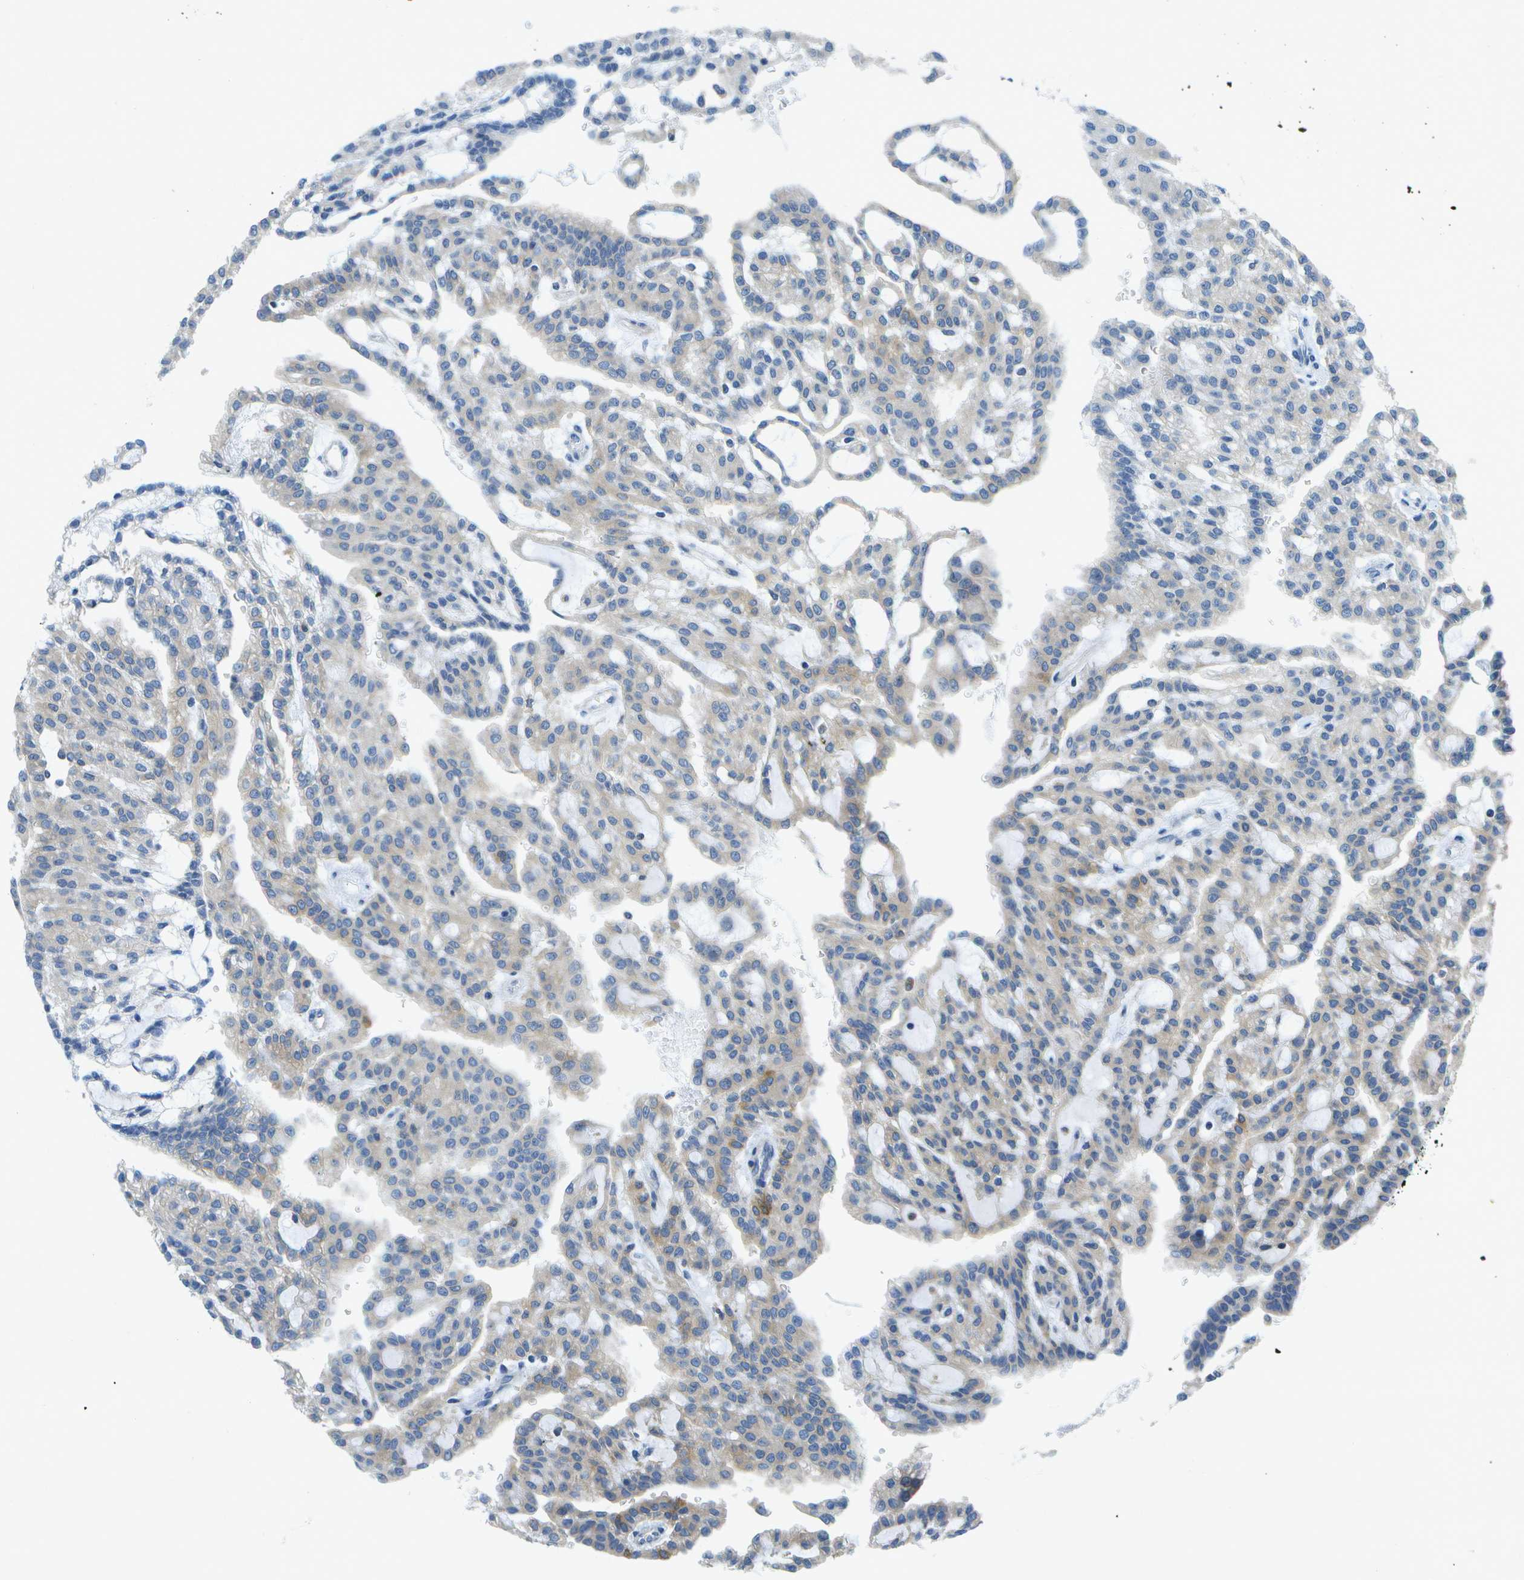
{"staining": {"intensity": "weak", "quantity": "<25%", "location": "cytoplasmic/membranous"}, "tissue": "renal cancer", "cell_type": "Tumor cells", "image_type": "cancer", "snomed": [{"axis": "morphology", "description": "Adenocarcinoma, NOS"}, {"axis": "topography", "description": "Kidney"}], "caption": "The image shows no staining of tumor cells in renal adenocarcinoma.", "gene": "WNK2", "patient": {"sex": "male", "age": 63}}